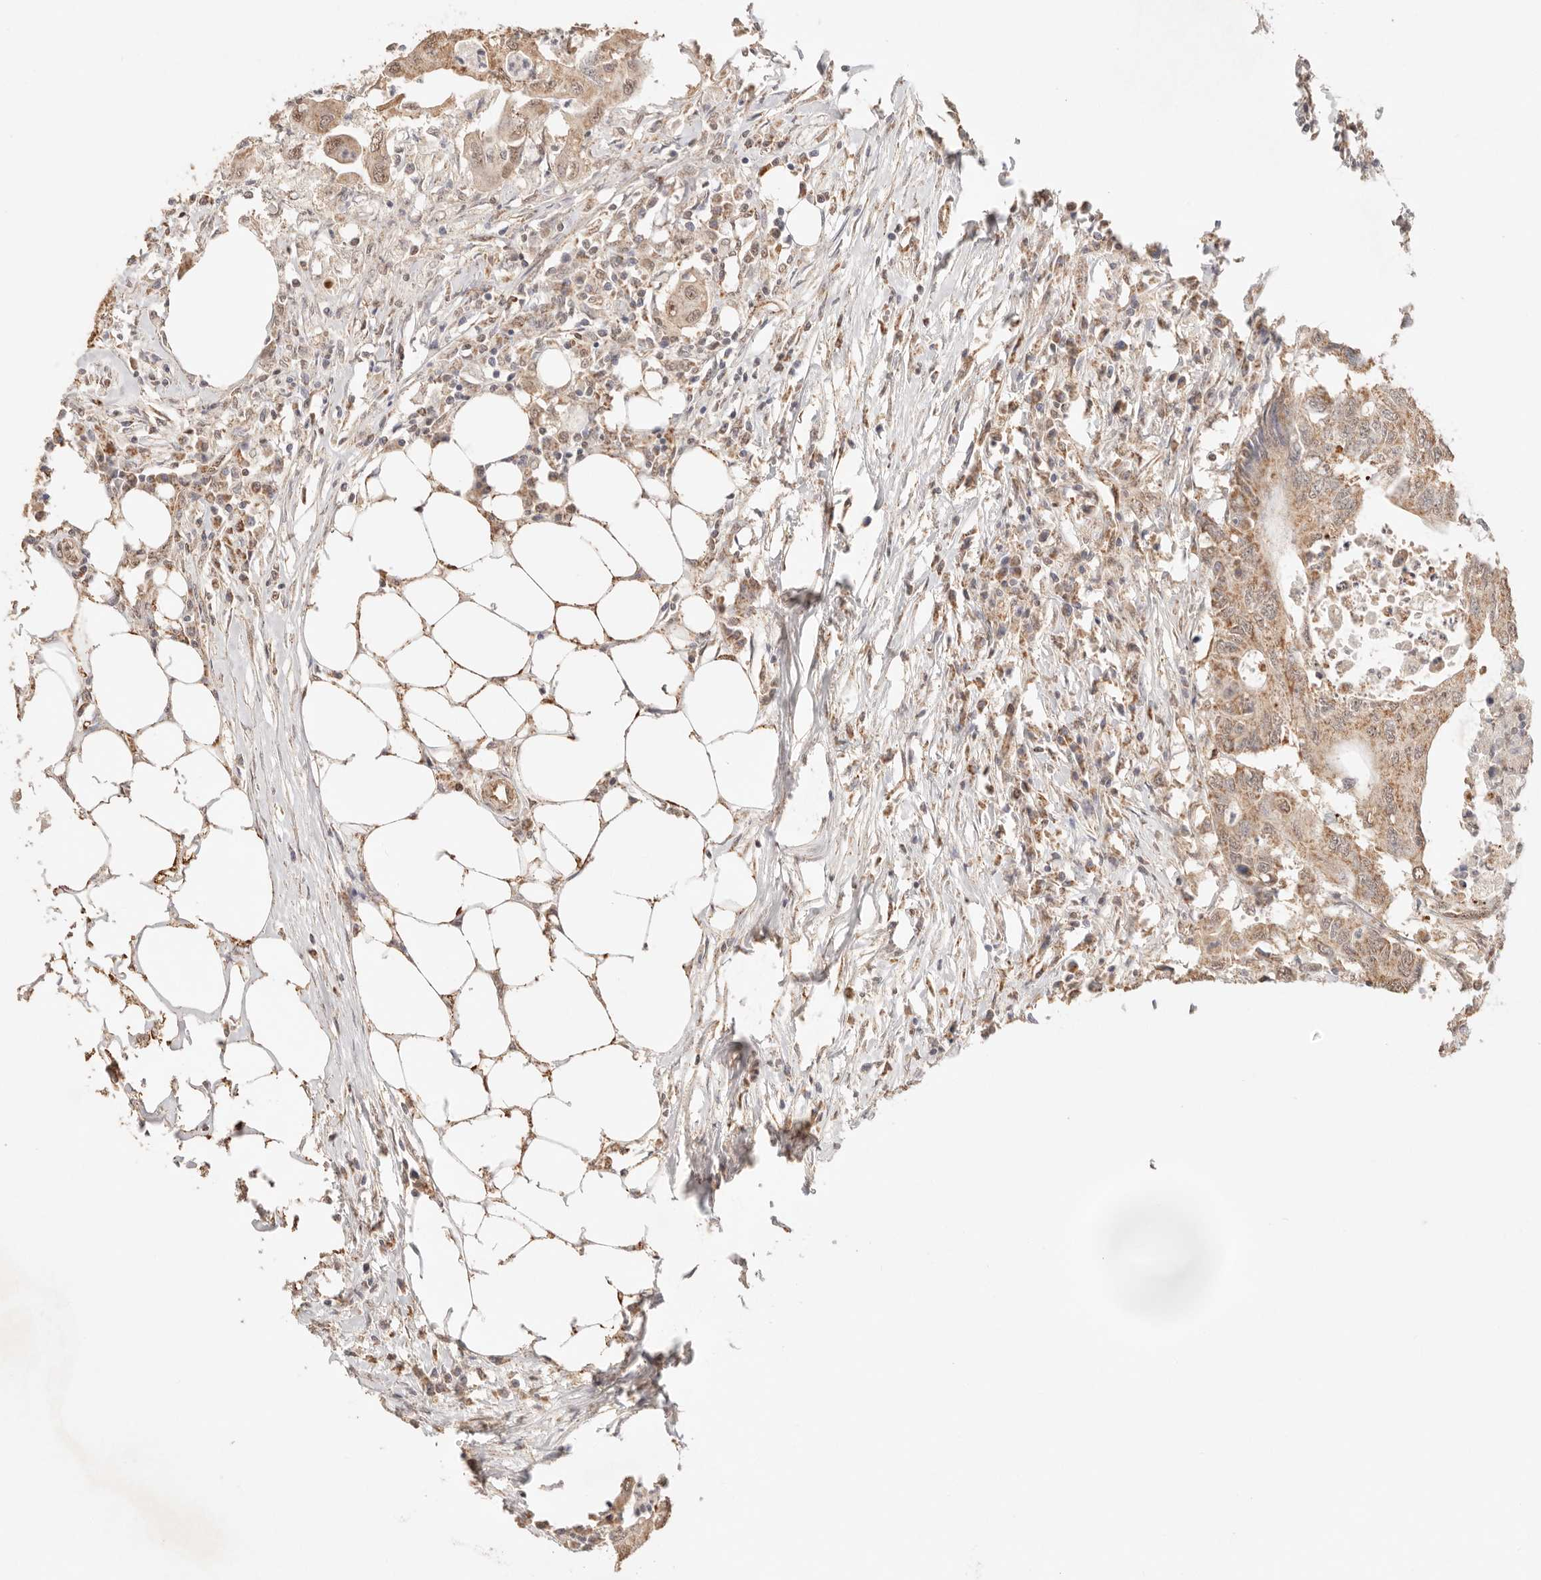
{"staining": {"intensity": "moderate", "quantity": ">75%", "location": "cytoplasmic/membranous"}, "tissue": "colorectal cancer", "cell_type": "Tumor cells", "image_type": "cancer", "snomed": [{"axis": "morphology", "description": "Adenocarcinoma, NOS"}, {"axis": "topography", "description": "Colon"}], "caption": "Moderate cytoplasmic/membranous expression is present in about >75% of tumor cells in colorectal cancer.", "gene": "IL1R2", "patient": {"sex": "male", "age": 71}}